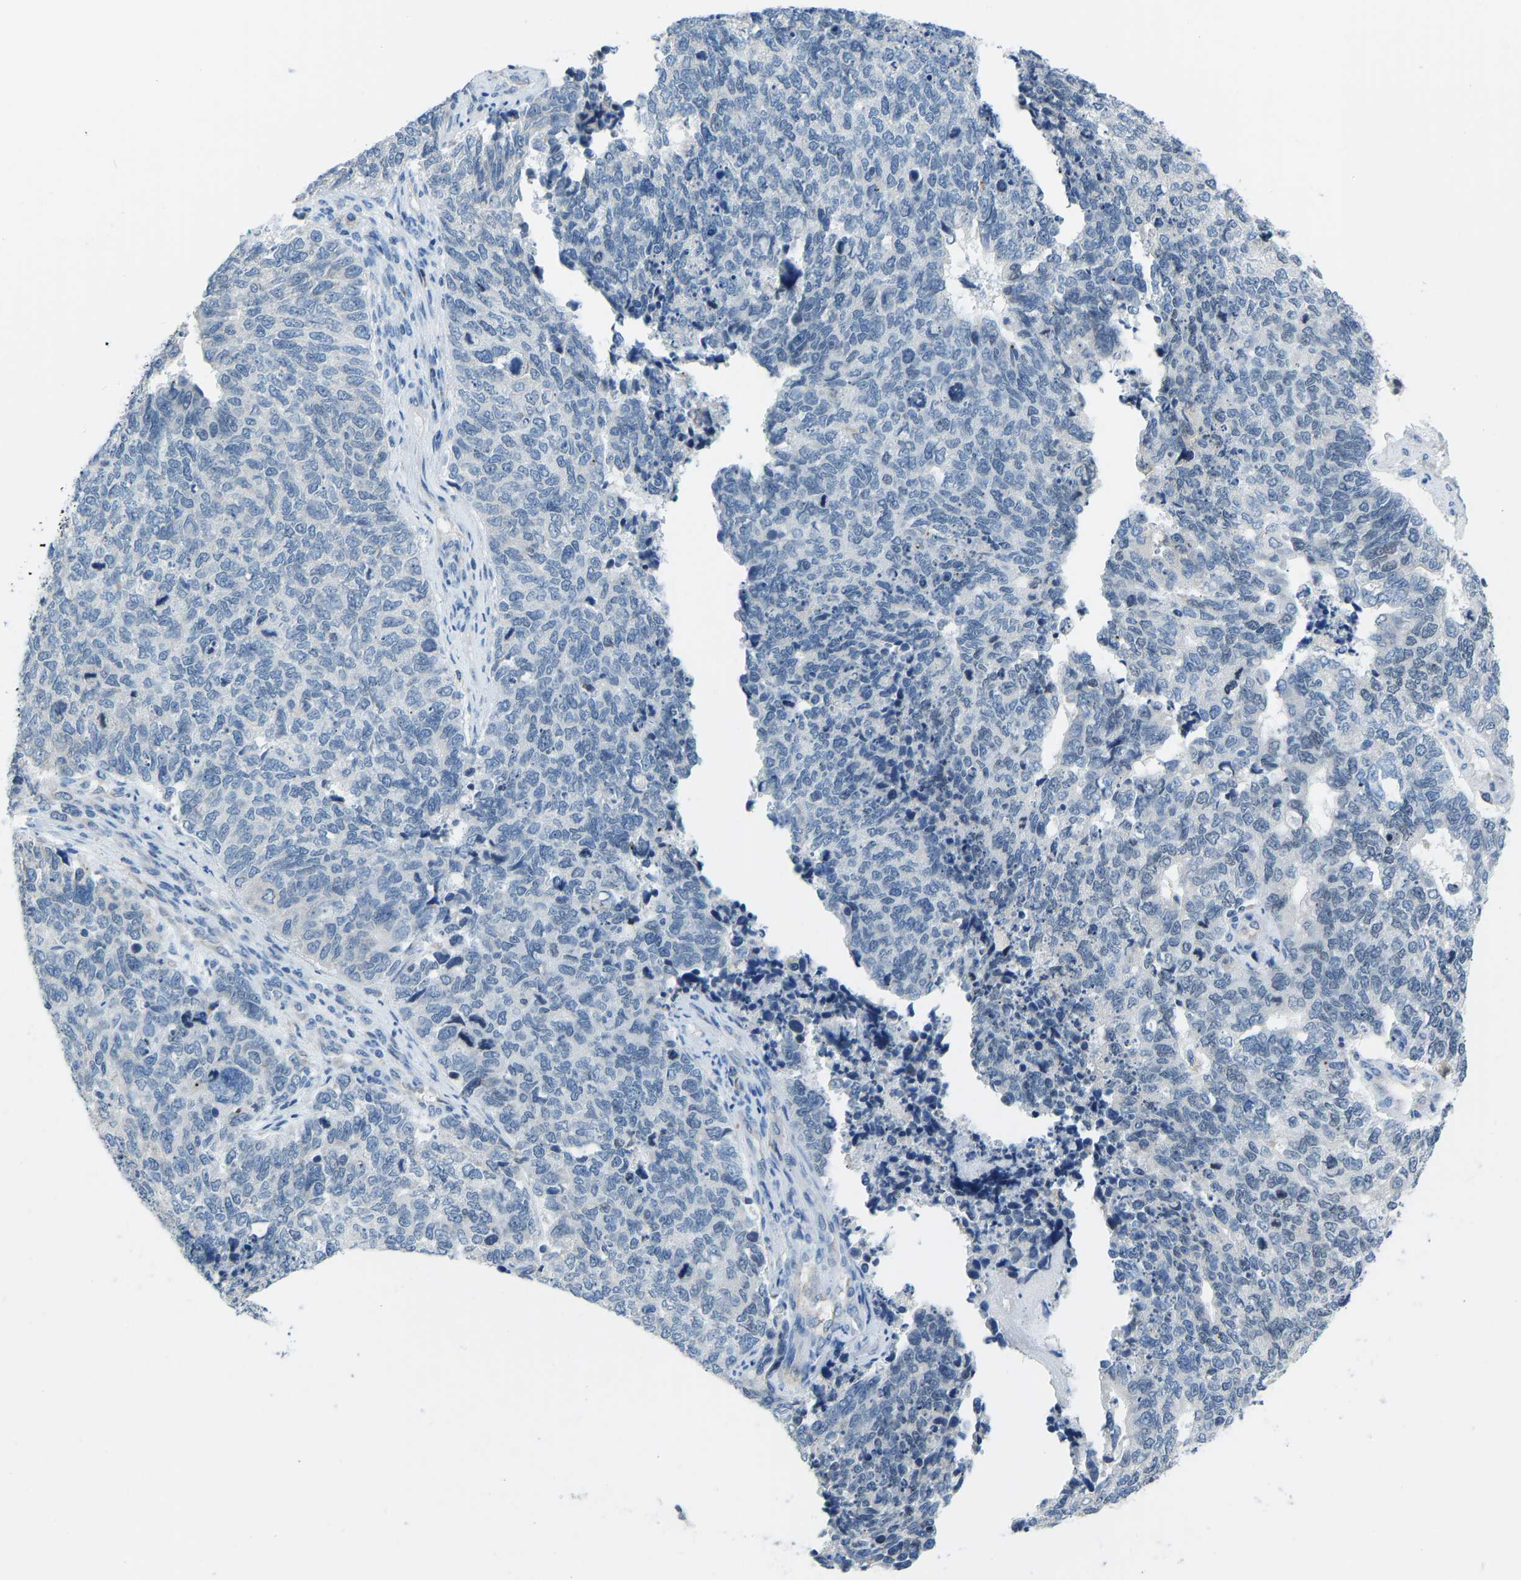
{"staining": {"intensity": "negative", "quantity": "none", "location": "none"}, "tissue": "cervical cancer", "cell_type": "Tumor cells", "image_type": "cancer", "snomed": [{"axis": "morphology", "description": "Squamous cell carcinoma, NOS"}, {"axis": "topography", "description": "Cervix"}], "caption": "The IHC micrograph has no significant expression in tumor cells of squamous cell carcinoma (cervical) tissue.", "gene": "VRK1", "patient": {"sex": "female", "age": 63}}